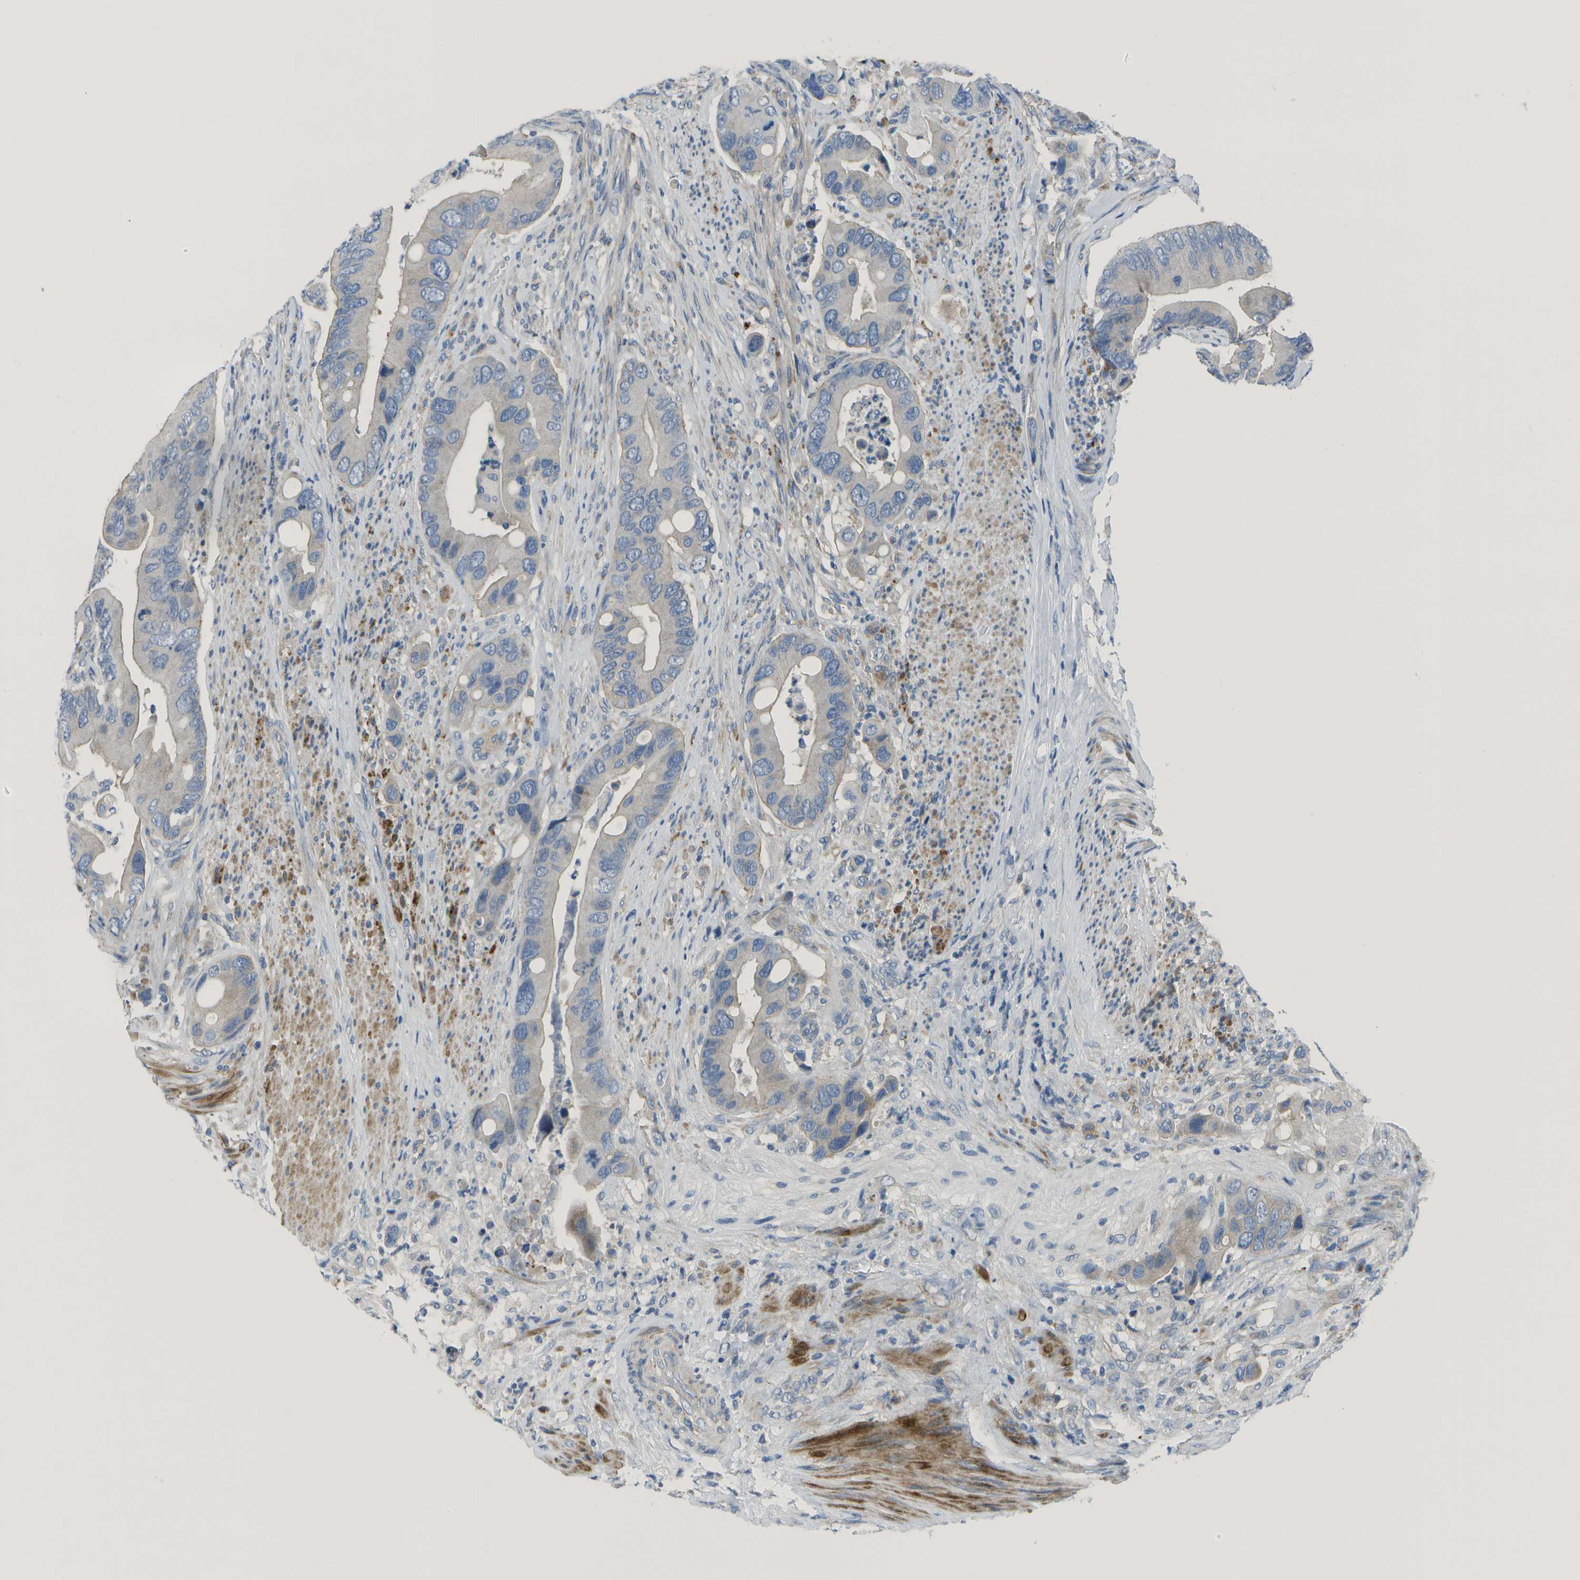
{"staining": {"intensity": "negative", "quantity": "none", "location": "none"}, "tissue": "colorectal cancer", "cell_type": "Tumor cells", "image_type": "cancer", "snomed": [{"axis": "morphology", "description": "Adenocarcinoma, NOS"}, {"axis": "topography", "description": "Rectum"}], "caption": "The IHC micrograph has no significant positivity in tumor cells of colorectal cancer tissue.", "gene": "DCT", "patient": {"sex": "female", "age": 57}}